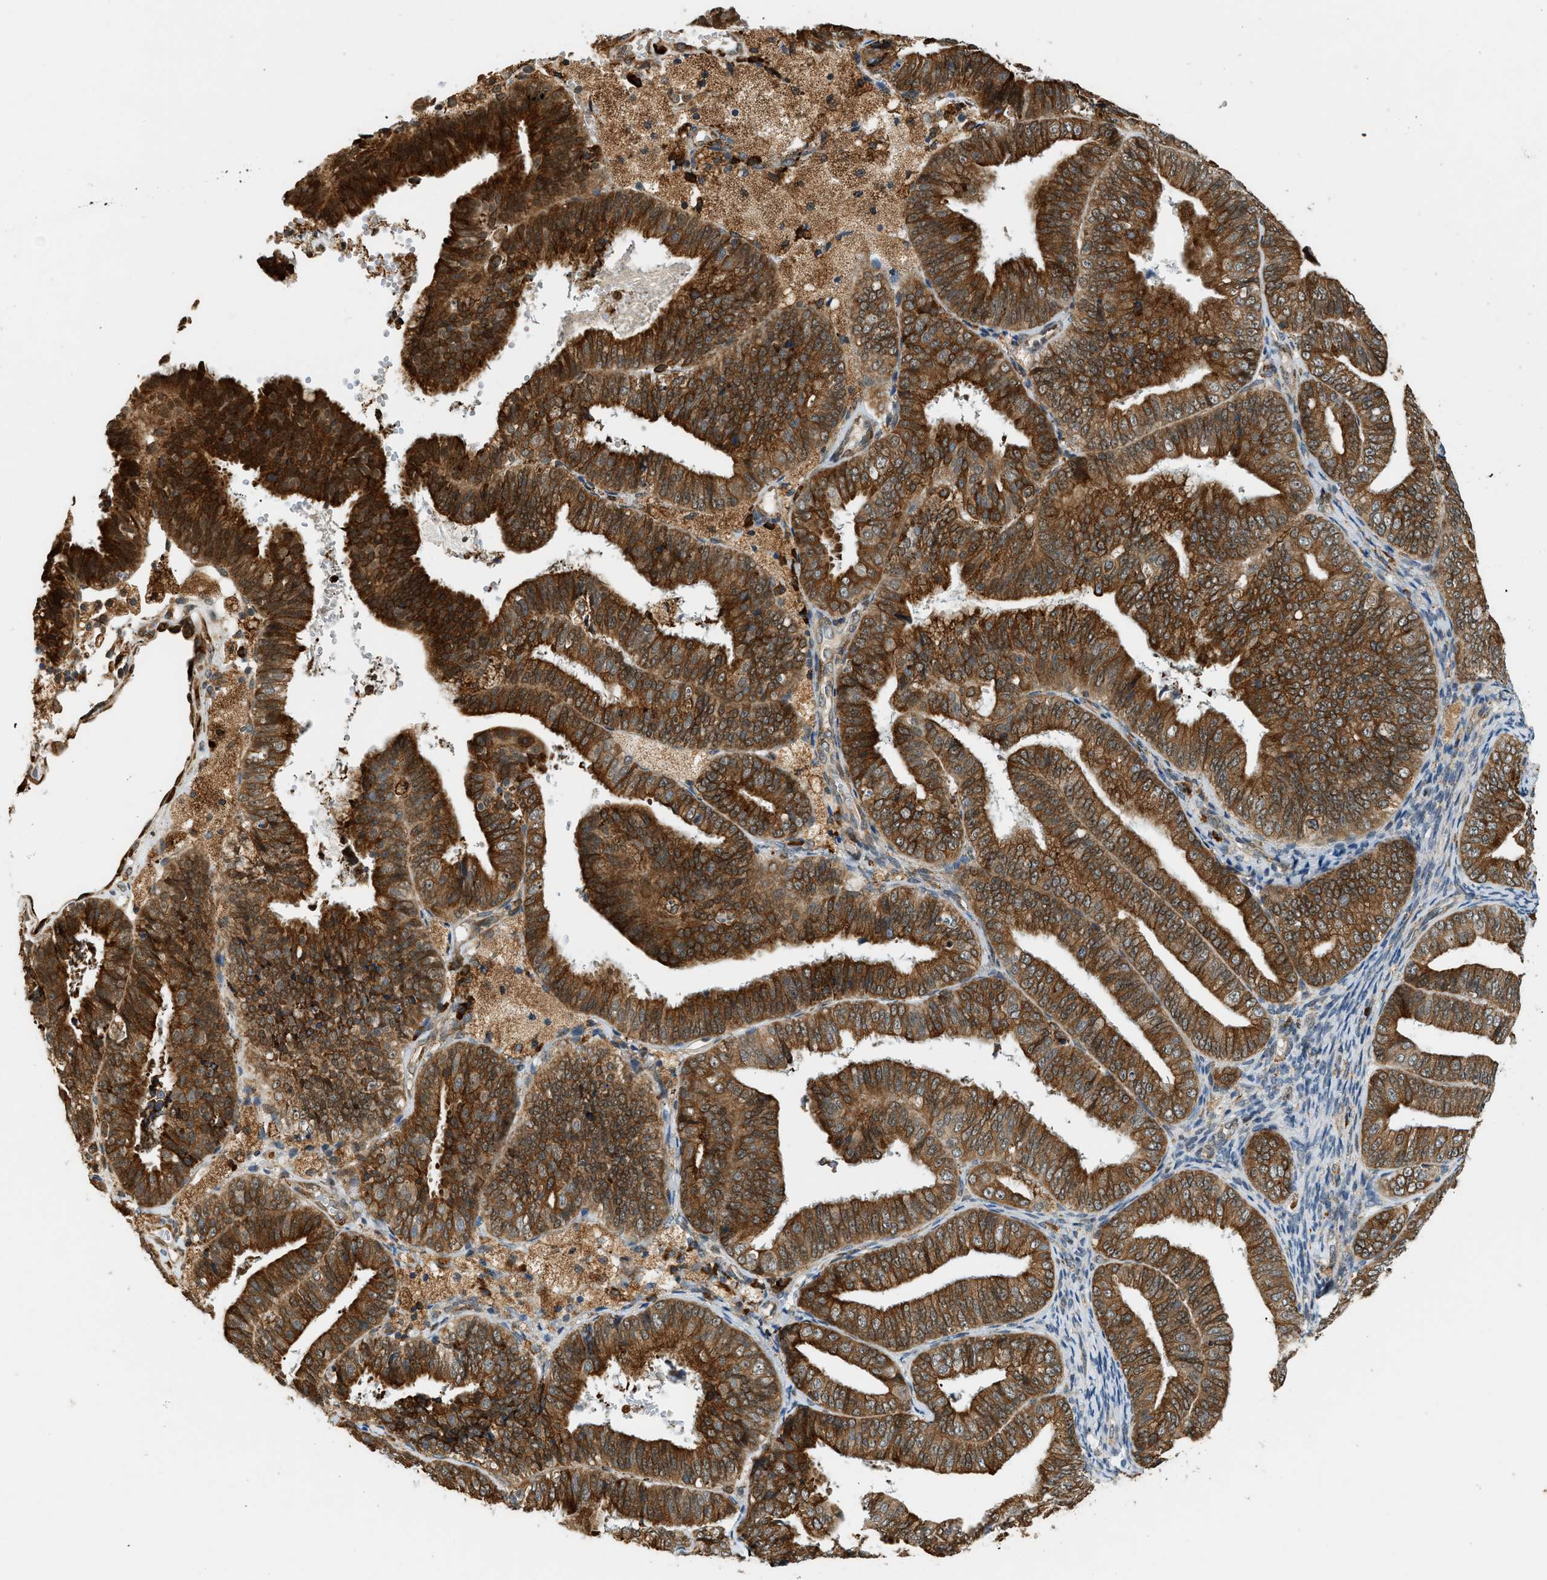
{"staining": {"intensity": "strong", "quantity": ">75%", "location": "cytoplasmic/membranous,nuclear"}, "tissue": "endometrial cancer", "cell_type": "Tumor cells", "image_type": "cancer", "snomed": [{"axis": "morphology", "description": "Adenocarcinoma, NOS"}, {"axis": "topography", "description": "Endometrium"}], "caption": "High-power microscopy captured an immunohistochemistry (IHC) photomicrograph of endometrial adenocarcinoma, revealing strong cytoplasmic/membranous and nuclear expression in approximately >75% of tumor cells. (Brightfield microscopy of DAB IHC at high magnification).", "gene": "SEMA4D", "patient": {"sex": "female", "age": 63}}